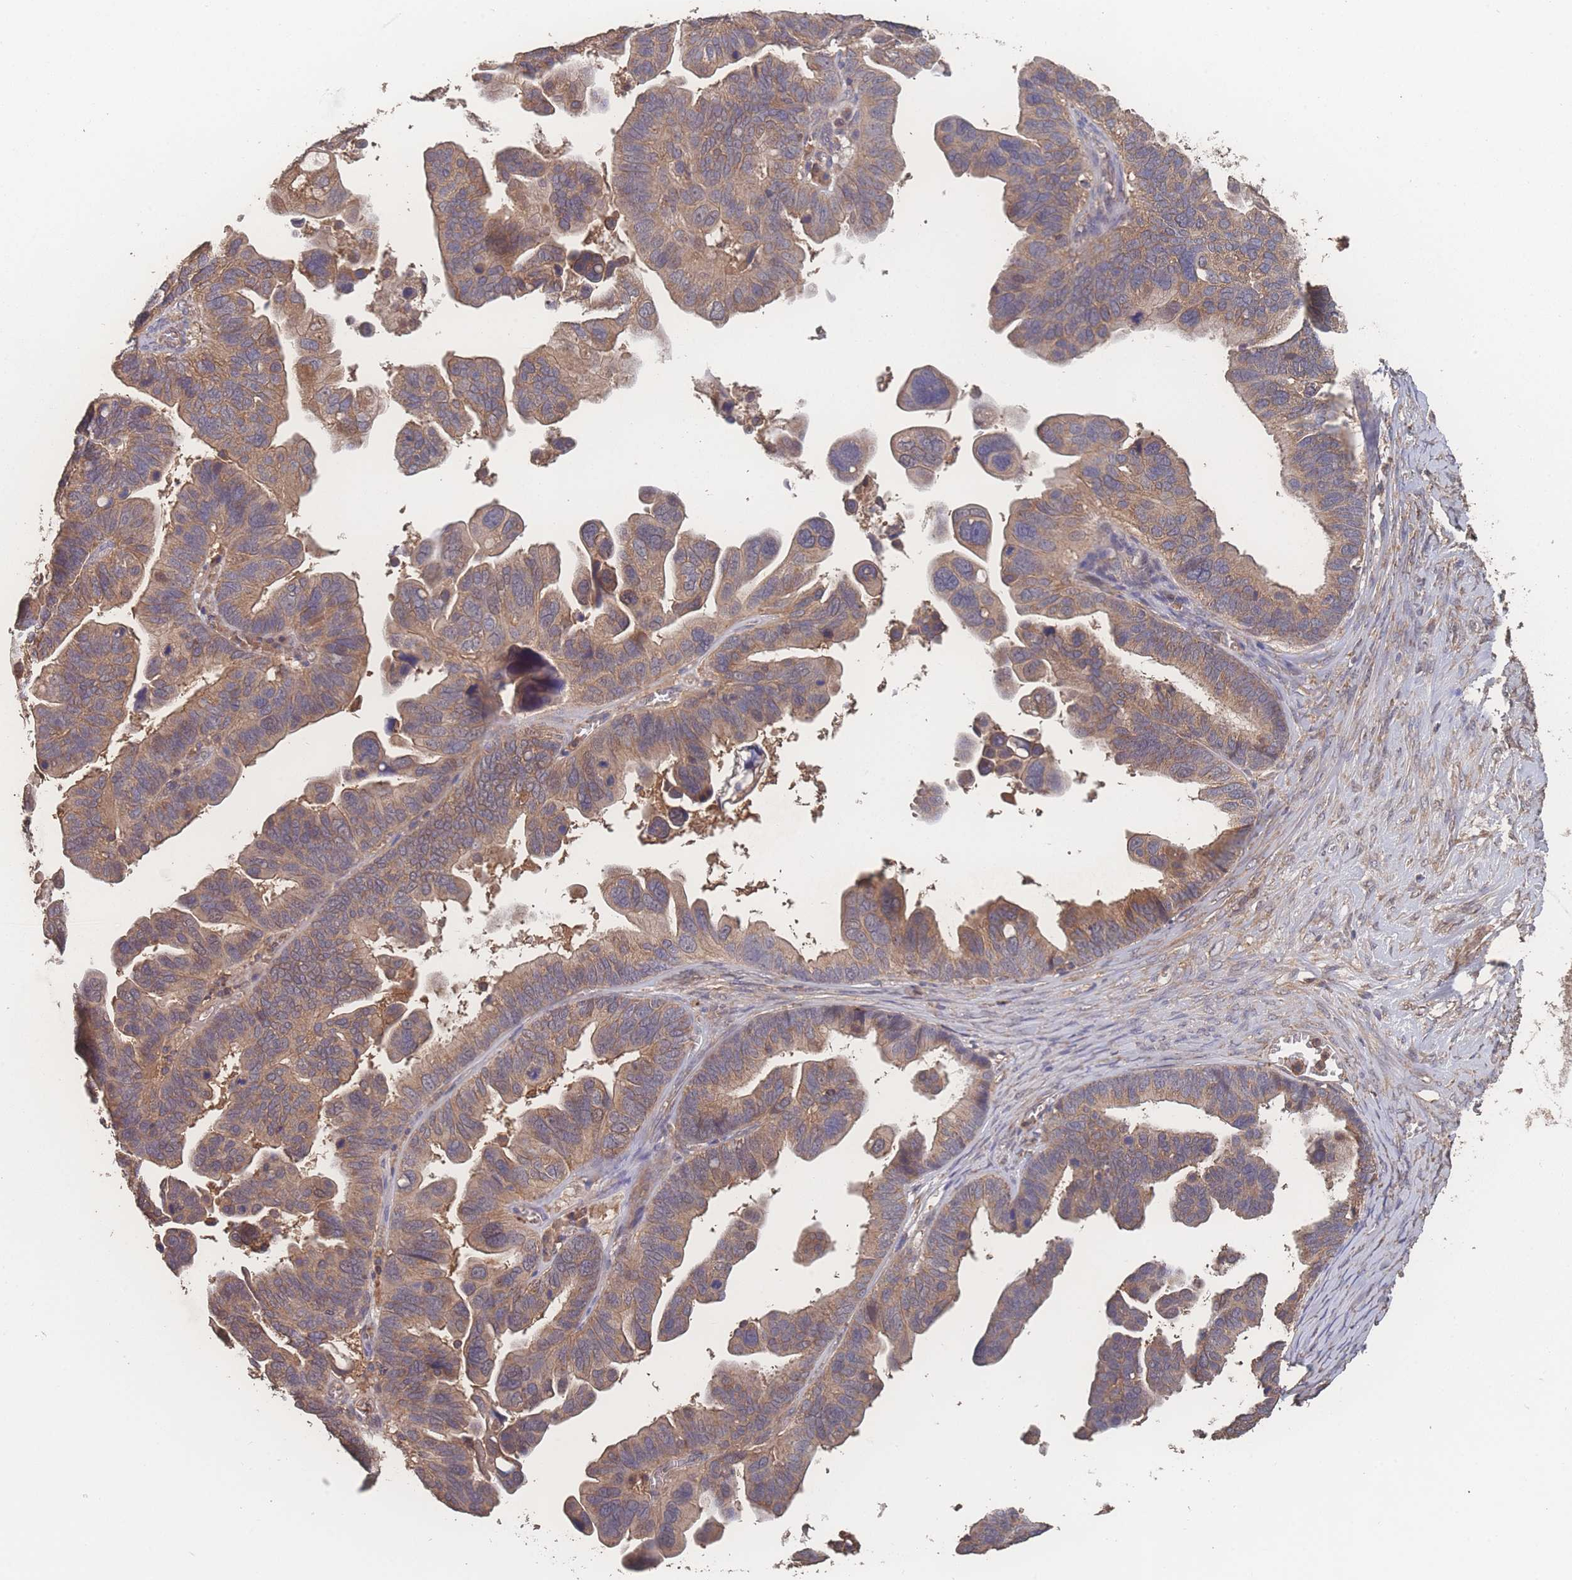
{"staining": {"intensity": "moderate", "quantity": "25%-75%", "location": "cytoplasmic/membranous"}, "tissue": "ovarian cancer", "cell_type": "Tumor cells", "image_type": "cancer", "snomed": [{"axis": "morphology", "description": "Cystadenocarcinoma, serous, NOS"}, {"axis": "topography", "description": "Ovary"}], "caption": "Immunohistochemistry (IHC) micrograph of neoplastic tissue: ovarian cancer (serous cystadenocarcinoma) stained using IHC displays medium levels of moderate protein expression localized specifically in the cytoplasmic/membranous of tumor cells, appearing as a cytoplasmic/membranous brown color.", "gene": "ATXN10", "patient": {"sex": "female", "age": 56}}